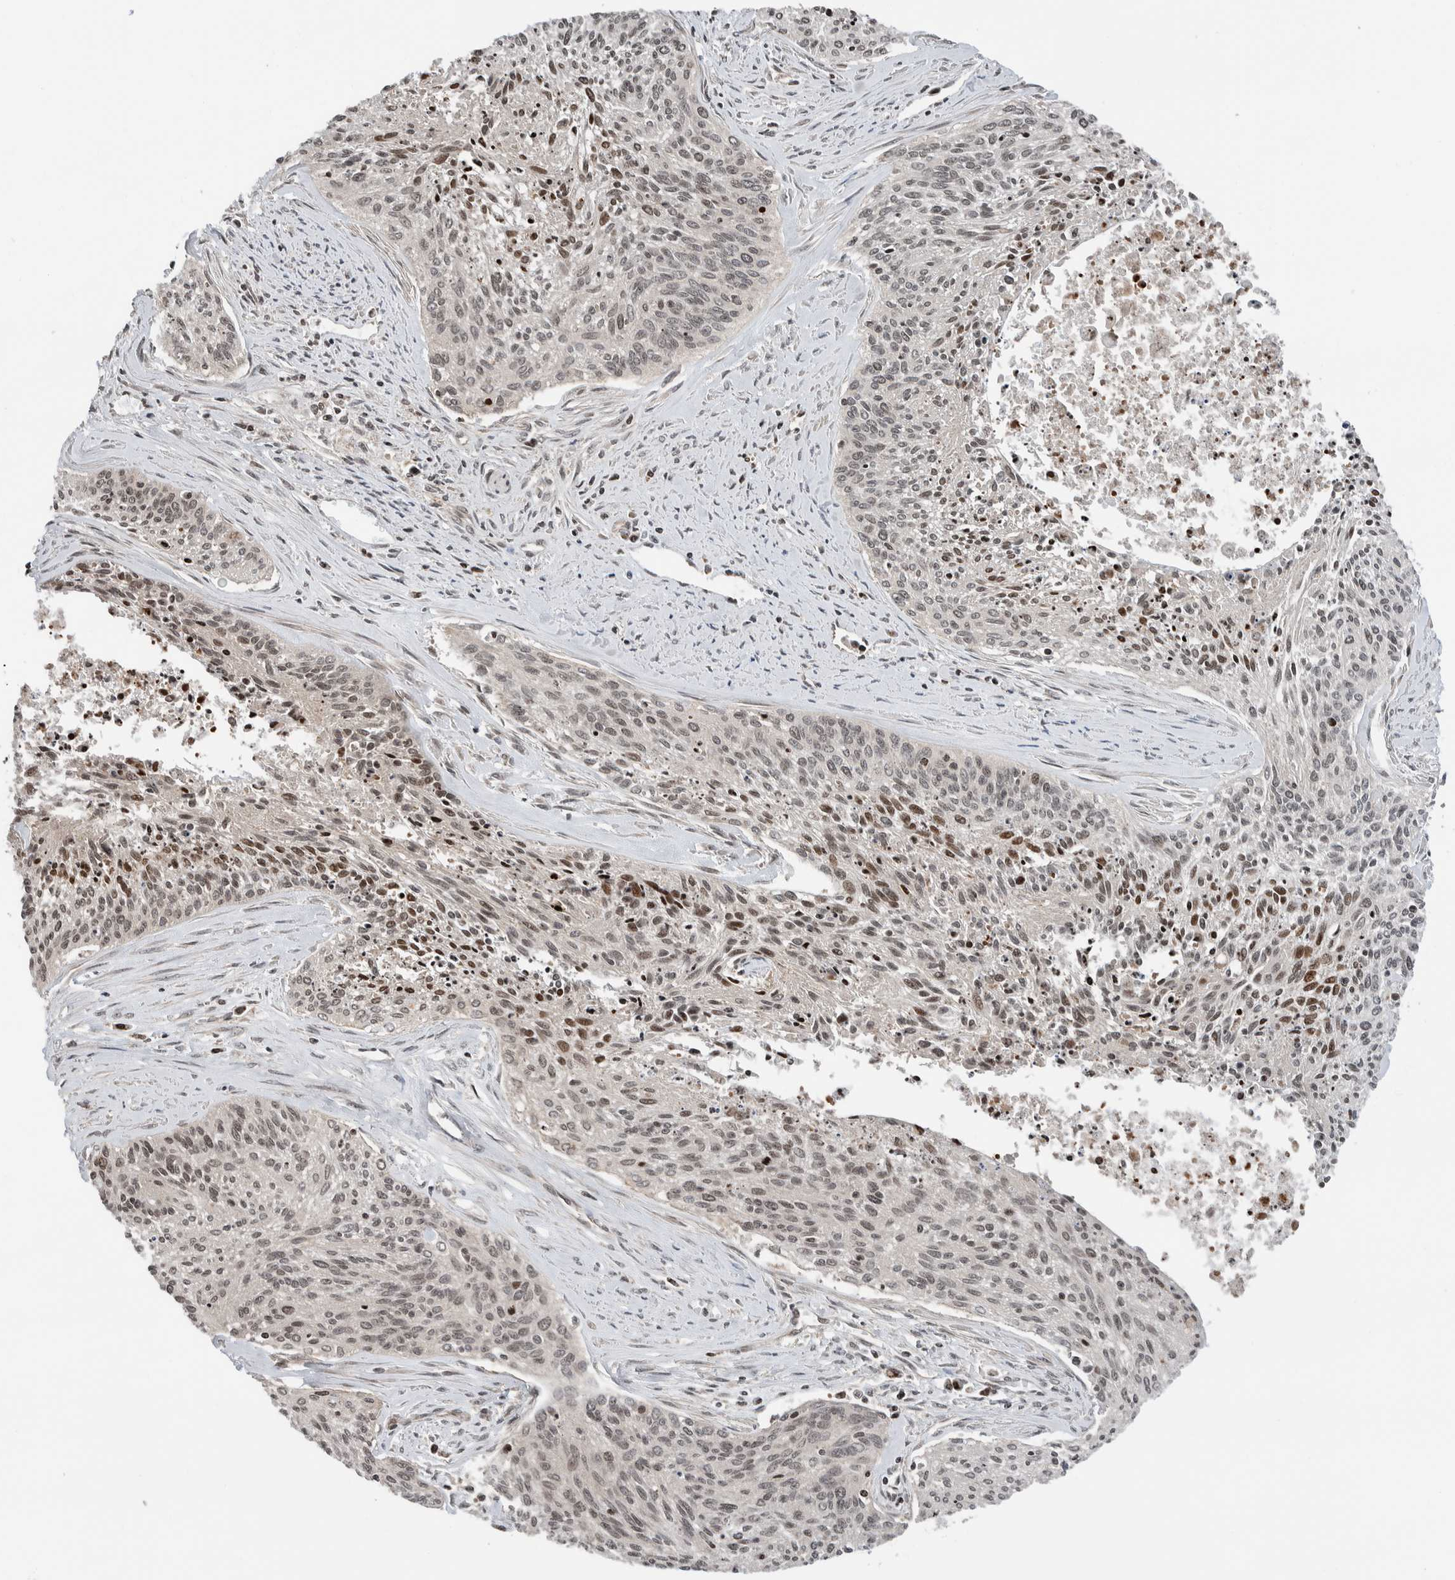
{"staining": {"intensity": "moderate", "quantity": "<25%", "location": "nuclear"}, "tissue": "cervical cancer", "cell_type": "Tumor cells", "image_type": "cancer", "snomed": [{"axis": "morphology", "description": "Squamous cell carcinoma, NOS"}, {"axis": "topography", "description": "Cervix"}], "caption": "Cervical cancer (squamous cell carcinoma) stained with IHC exhibits moderate nuclear positivity in about <25% of tumor cells. Immunohistochemistry (ihc) stains the protein of interest in brown and the nuclei are stained blue.", "gene": "NPLOC4", "patient": {"sex": "female", "age": 55}}